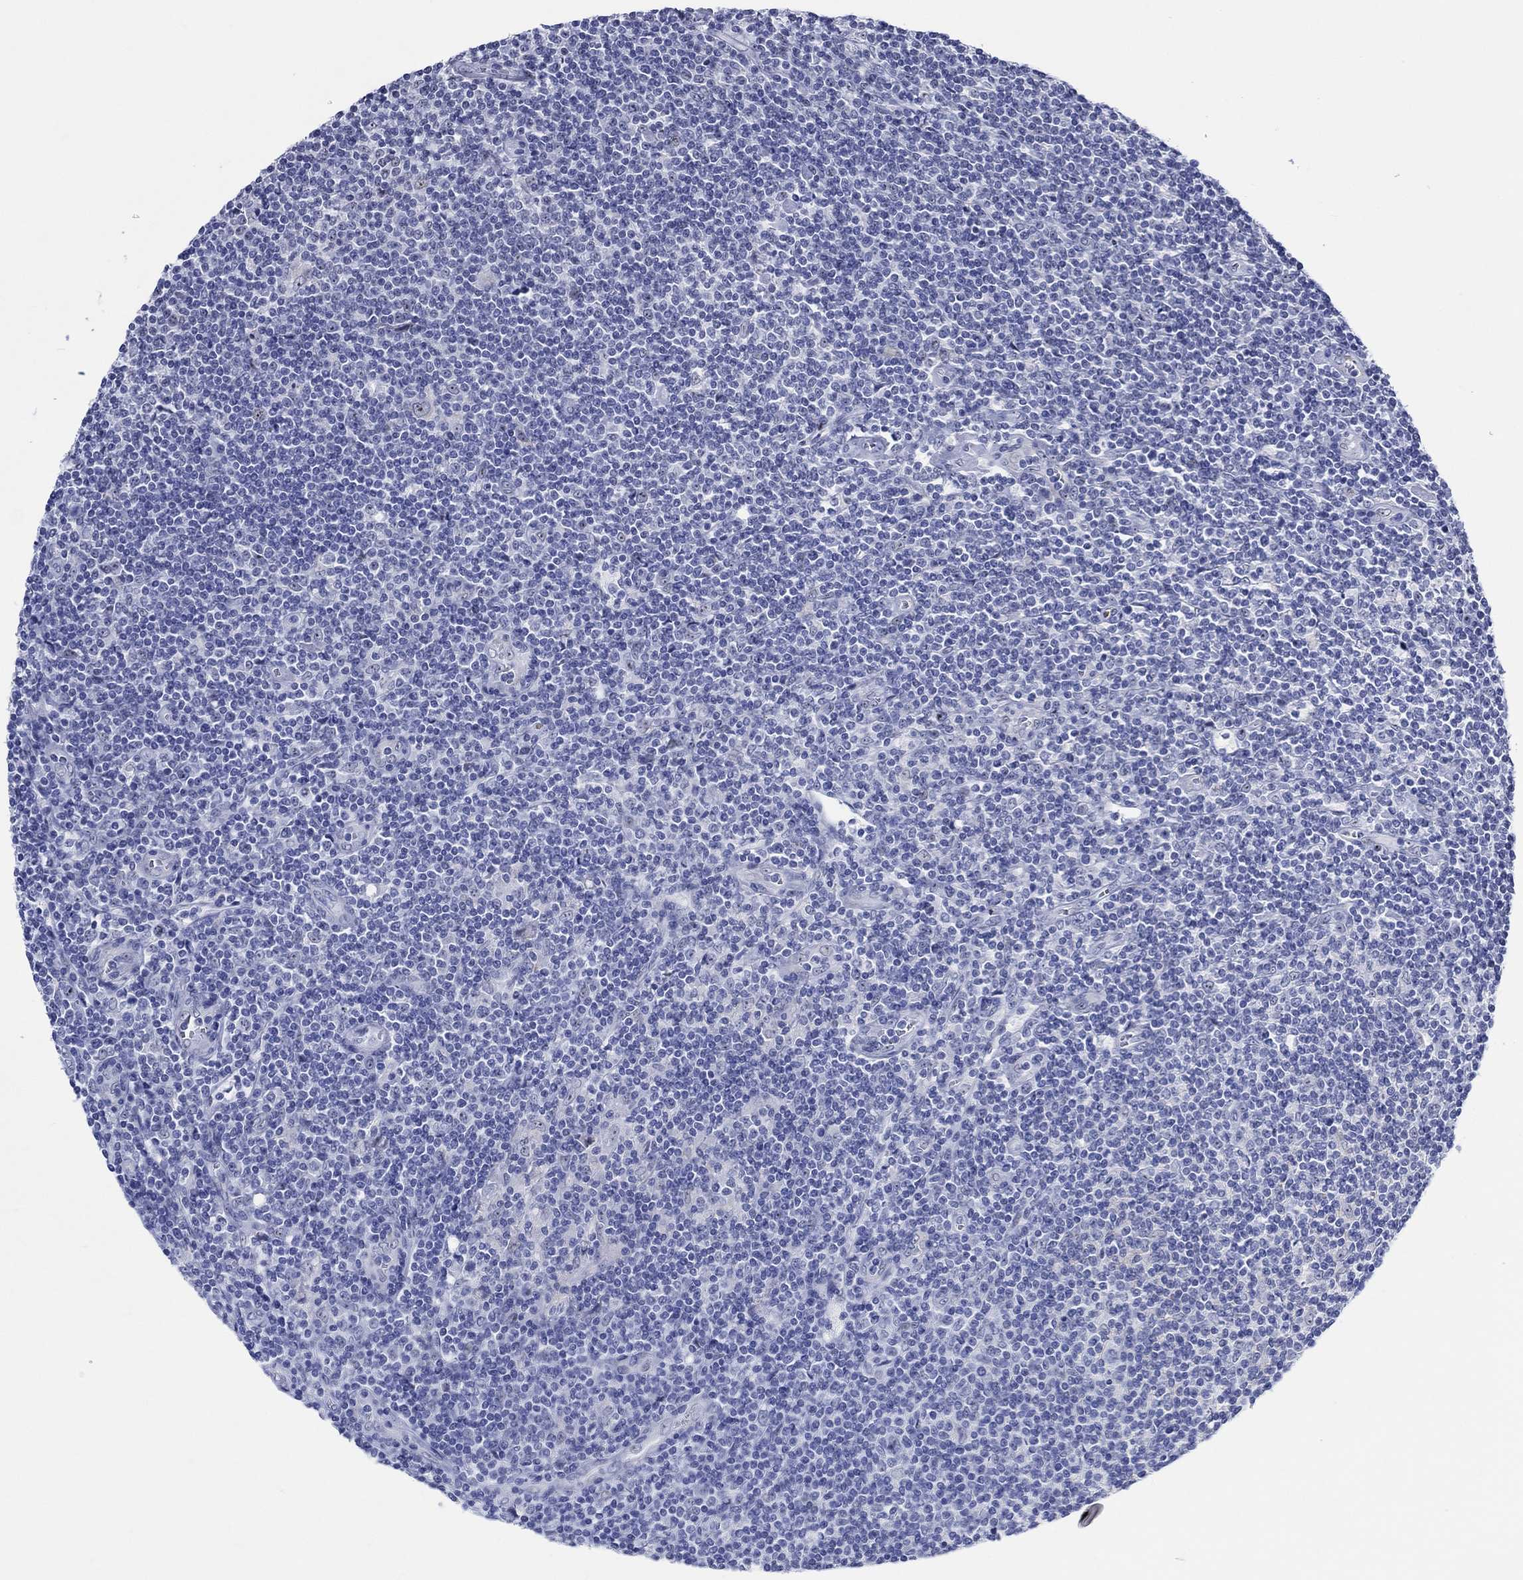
{"staining": {"intensity": "negative", "quantity": "none", "location": "none"}, "tissue": "lymphoma", "cell_type": "Tumor cells", "image_type": "cancer", "snomed": [{"axis": "morphology", "description": "Hodgkin's disease, NOS"}, {"axis": "topography", "description": "Lymph node"}], "caption": "The immunohistochemistry image has no significant positivity in tumor cells of lymphoma tissue.", "gene": "ZNF446", "patient": {"sex": "male", "age": 40}}